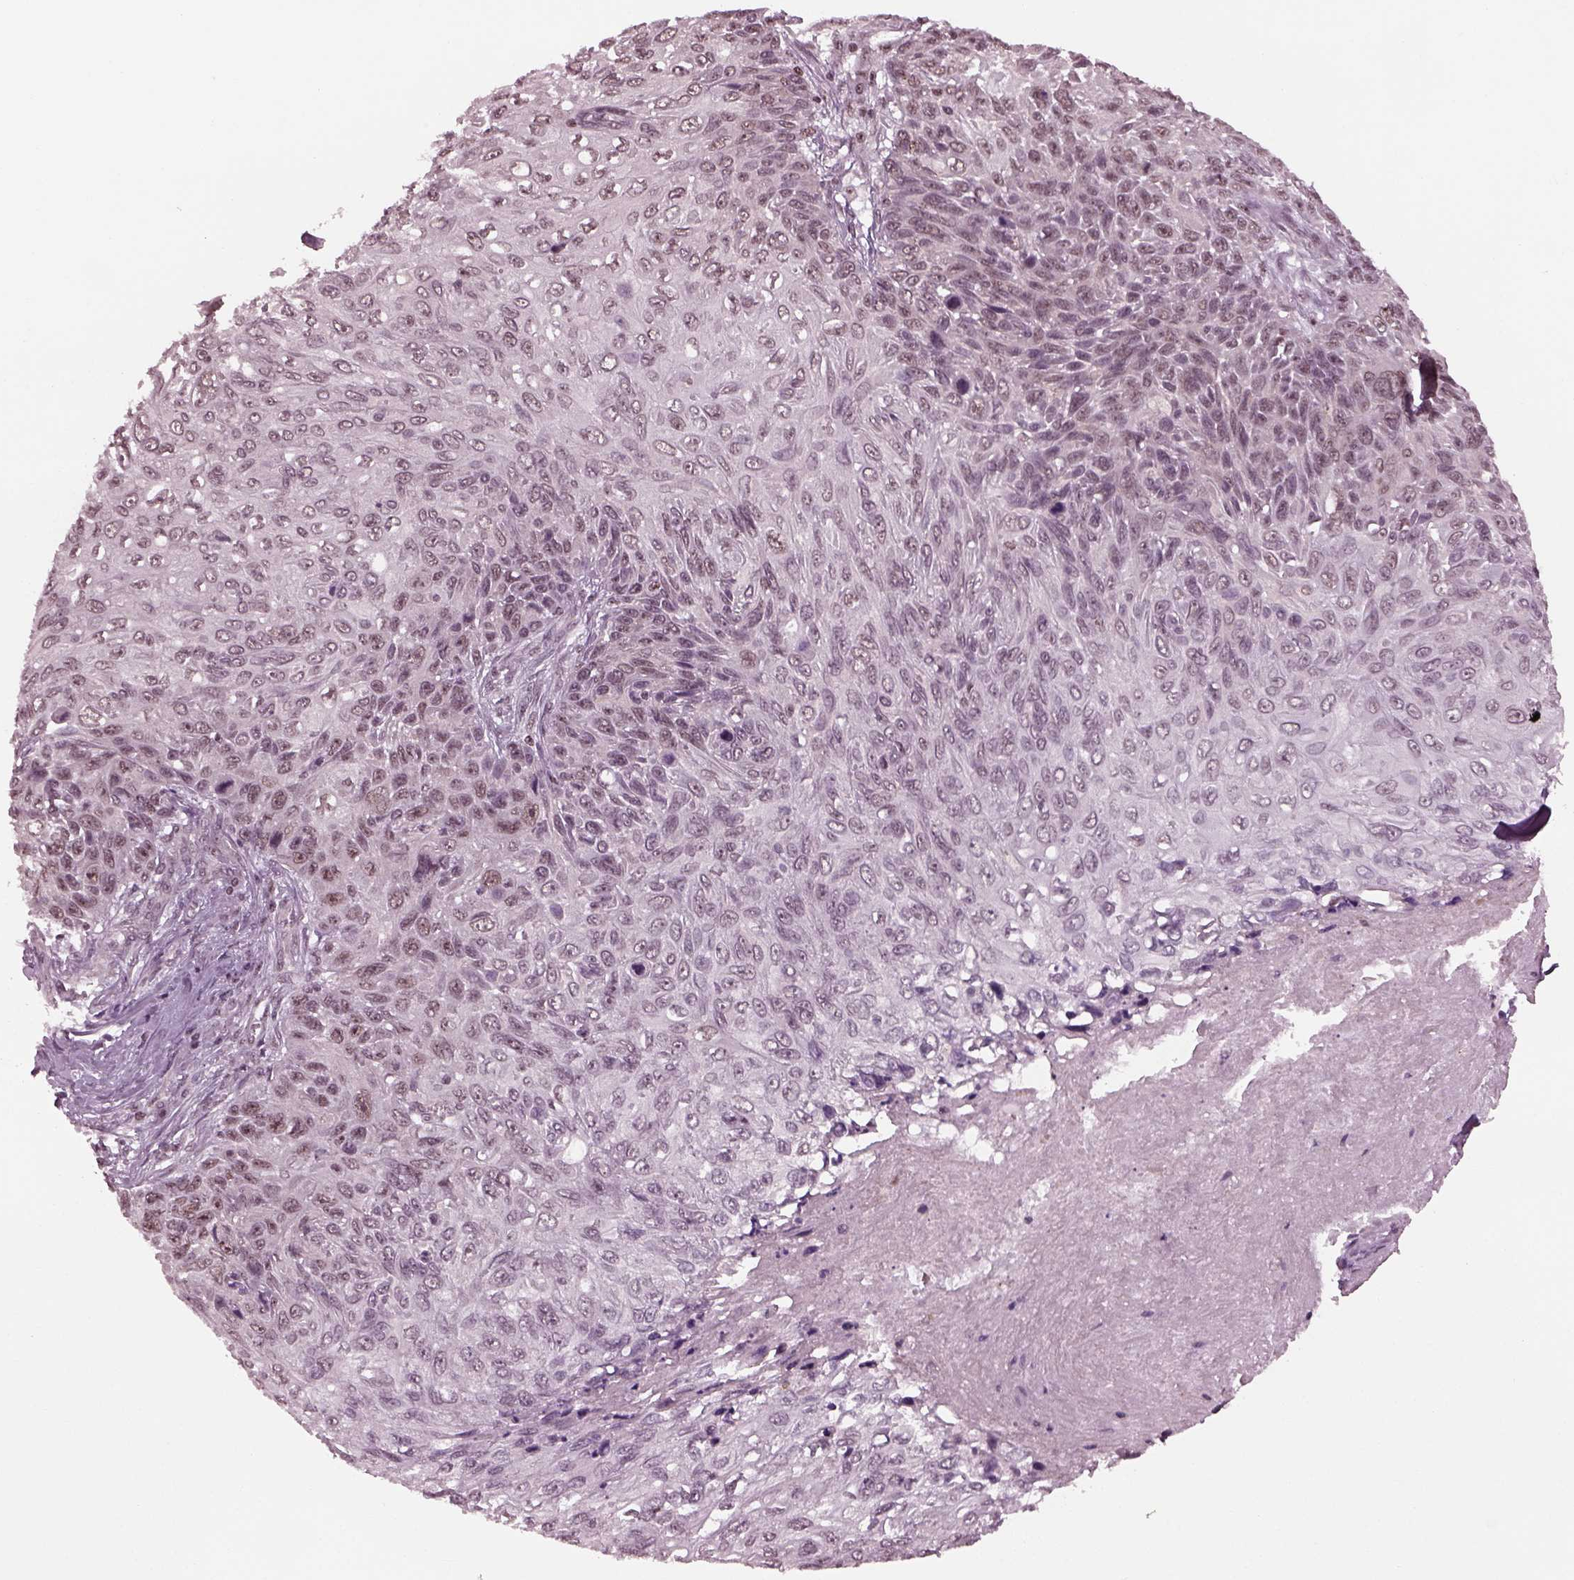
{"staining": {"intensity": "weak", "quantity": "<25%", "location": "nuclear"}, "tissue": "skin cancer", "cell_type": "Tumor cells", "image_type": "cancer", "snomed": [{"axis": "morphology", "description": "Squamous cell carcinoma, NOS"}, {"axis": "topography", "description": "Skin"}], "caption": "Image shows no protein positivity in tumor cells of skin cancer (squamous cell carcinoma) tissue. The staining is performed using DAB brown chromogen with nuclei counter-stained in using hematoxylin.", "gene": "RUVBL2", "patient": {"sex": "male", "age": 92}}